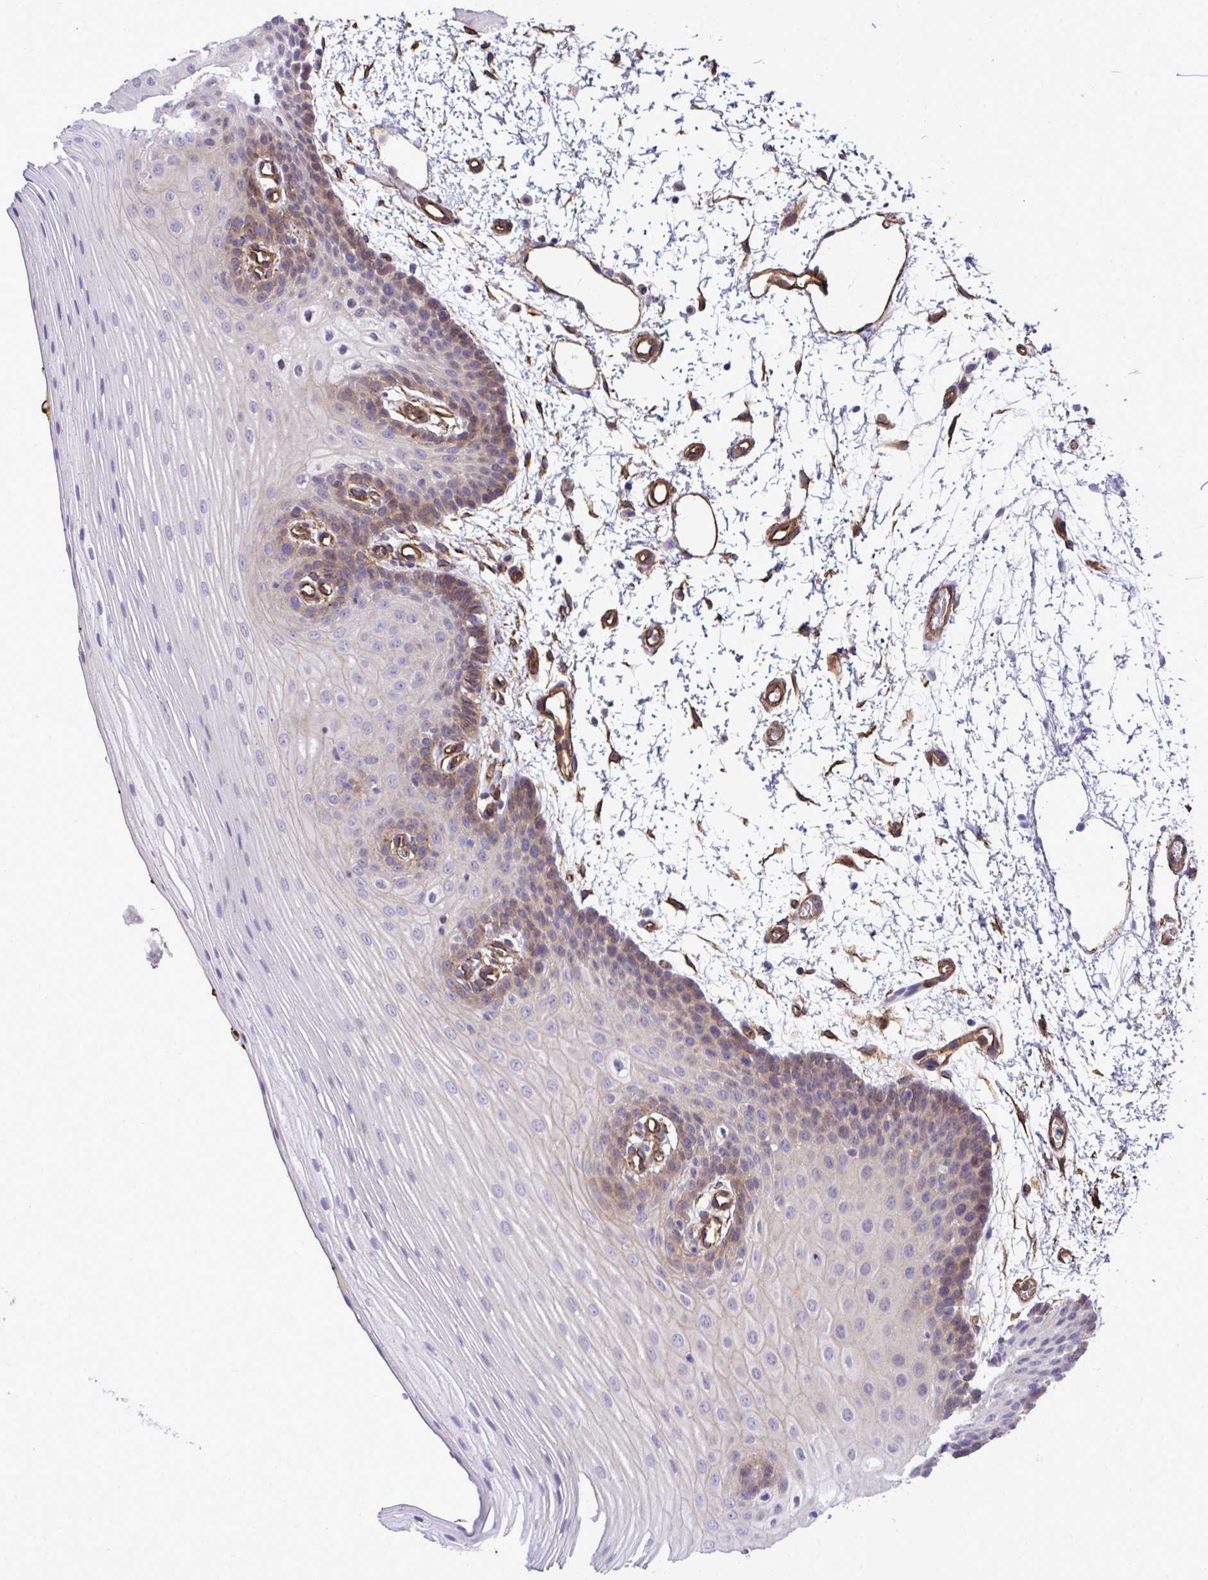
{"staining": {"intensity": "weak", "quantity": "25%-75%", "location": "cytoplasmic/membranous"}, "tissue": "oral mucosa", "cell_type": "Squamous epithelial cells", "image_type": "normal", "snomed": [{"axis": "morphology", "description": "Normal tissue, NOS"}, {"axis": "topography", "description": "Oral tissue"}], "caption": "Oral mucosa was stained to show a protein in brown. There is low levels of weak cytoplasmic/membranous positivity in about 25%-75% of squamous epithelial cells. (DAB IHC, brown staining for protein, blue staining for nuclei).", "gene": "TRIM52", "patient": {"sex": "female", "age": 81}}